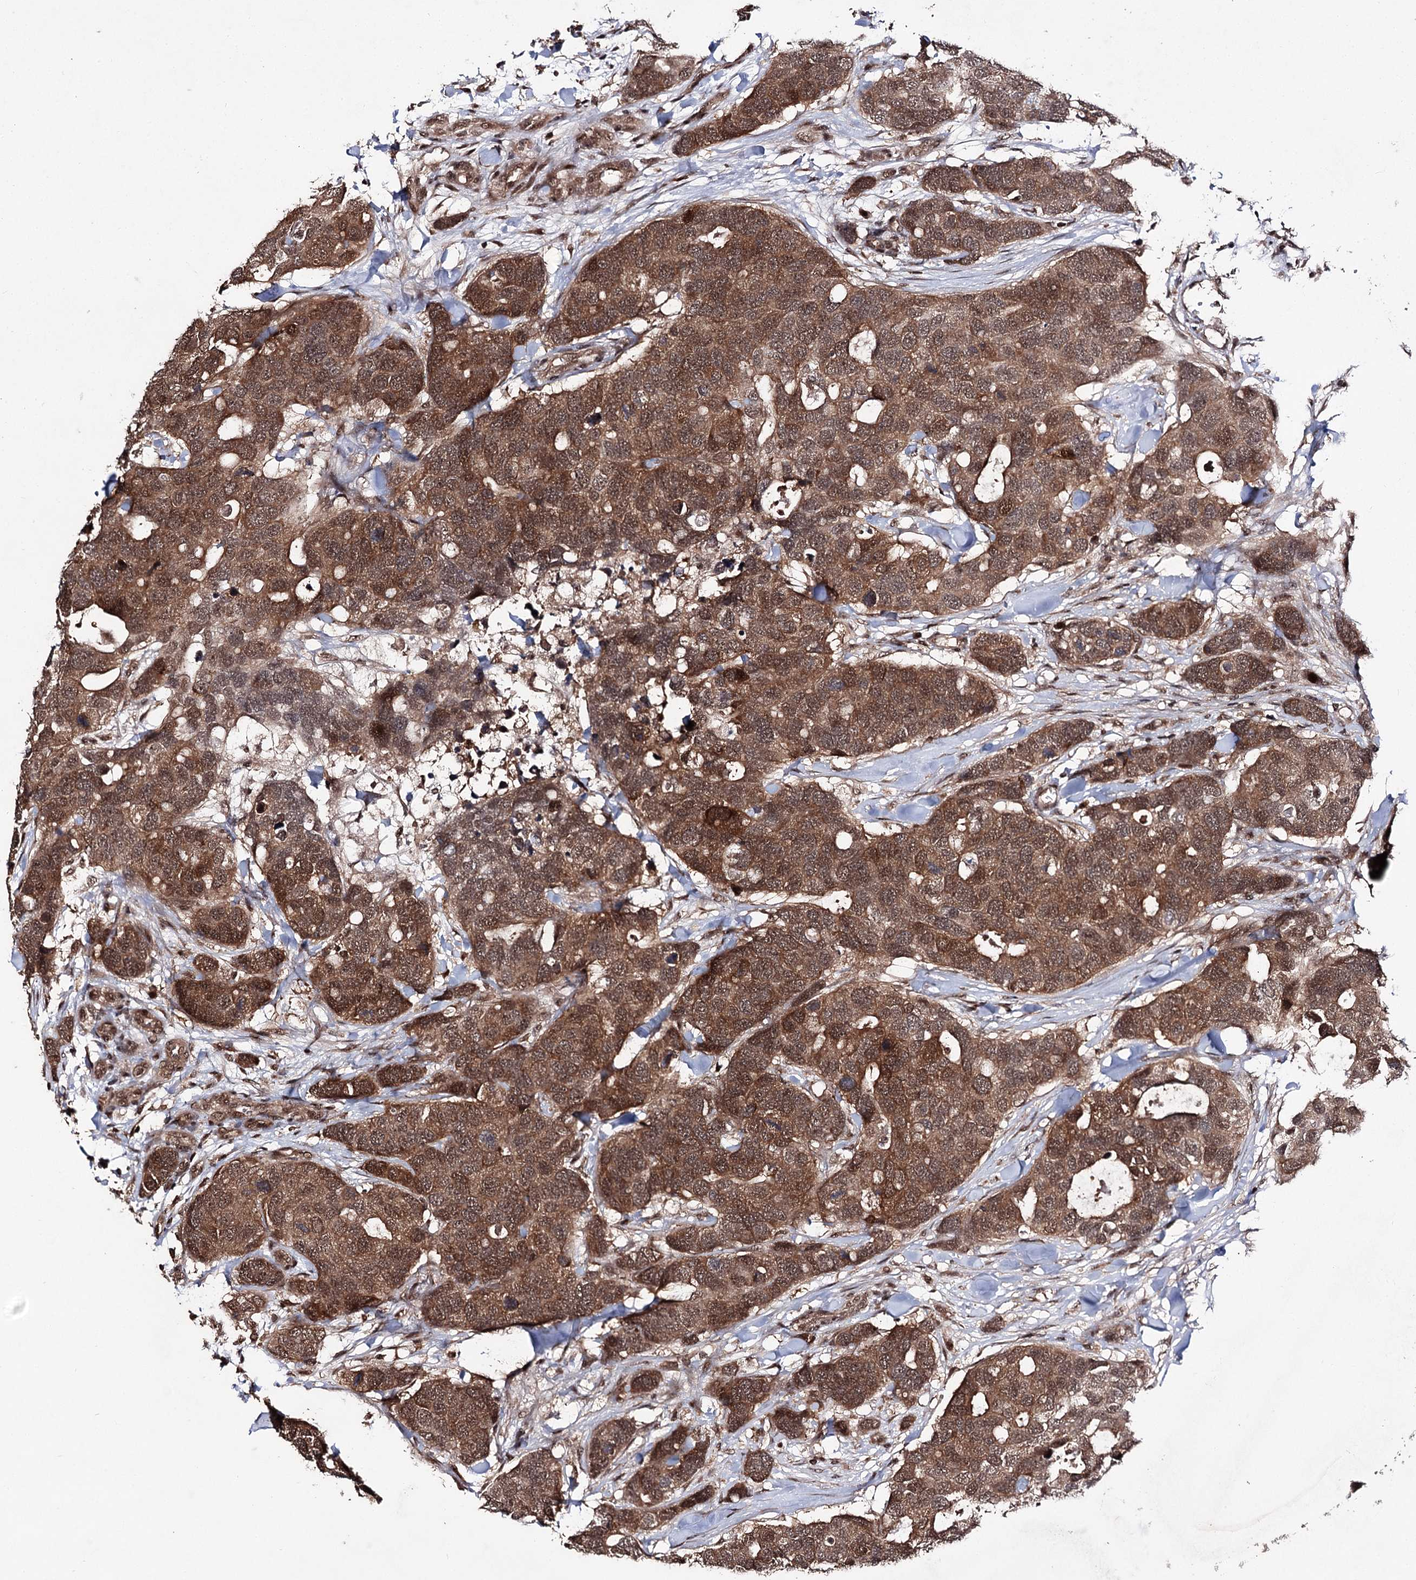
{"staining": {"intensity": "strong", "quantity": ">75%", "location": "cytoplasmic/membranous,nuclear"}, "tissue": "breast cancer", "cell_type": "Tumor cells", "image_type": "cancer", "snomed": [{"axis": "morphology", "description": "Duct carcinoma"}, {"axis": "topography", "description": "Breast"}], "caption": "Protein staining shows strong cytoplasmic/membranous and nuclear expression in approximately >75% of tumor cells in breast invasive ductal carcinoma.", "gene": "FAM53B", "patient": {"sex": "female", "age": 83}}